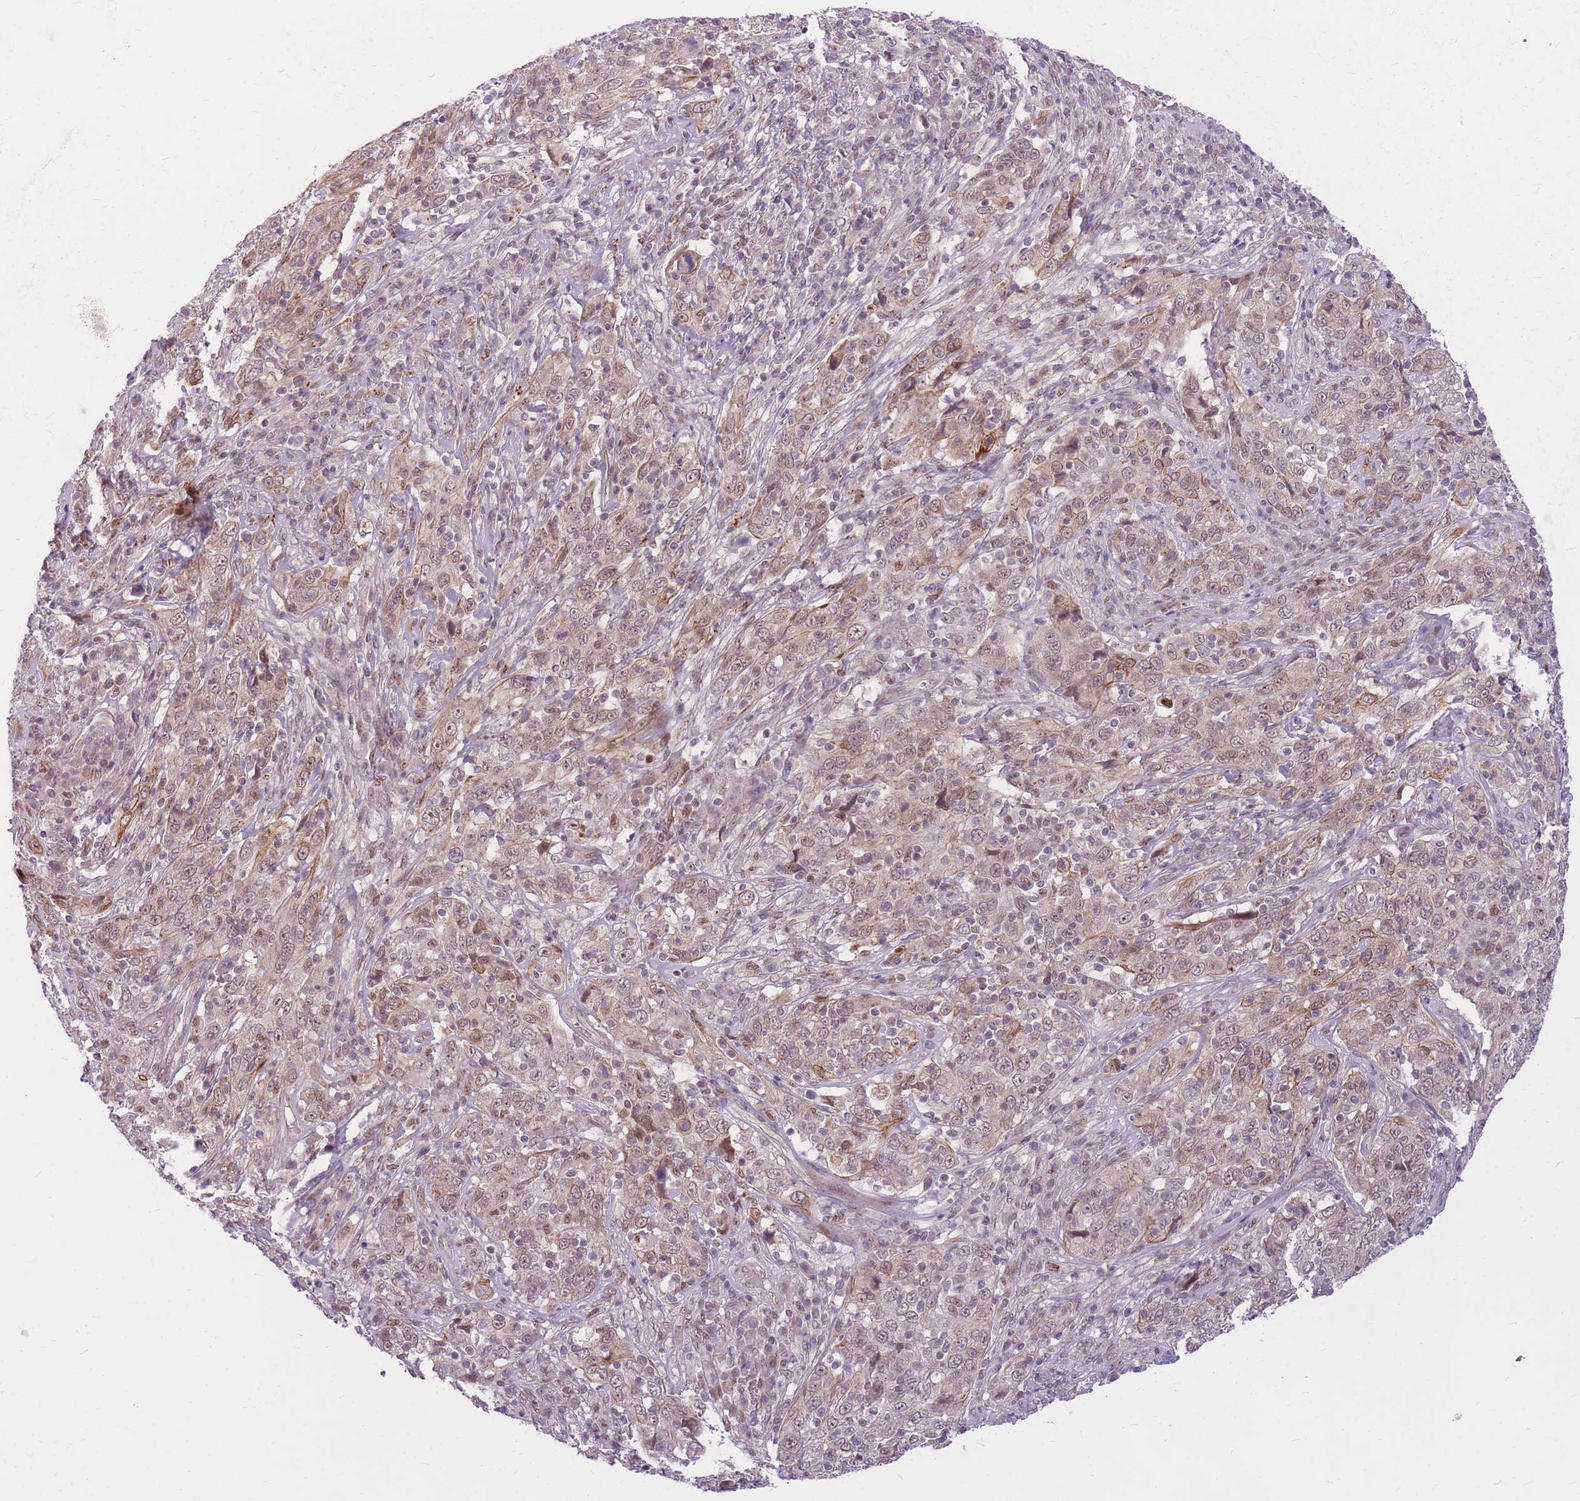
{"staining": {"intensity": "weak", "quantity": ">75%", "location": "cytoplasmic/membranous,nuclear"}, "tissue": "cervical cancer", "cell_type": "Tumor cells", "image_type": "cancer", "snomed": [{"axis": "morphology", "description": "Squamous cell carcinoma, NOS"}, {"axis": "topography", "description": "Cervix"}], "caption": "Protein expression analysis of cervical cancer (squamous cell carcinoma) exhibits weak cytoplasmic/membranous and nuclear expression in approximately >75% of tumor cells.", "gene": "ERCC2", "patient": {"sex": "female", "age": 46}}